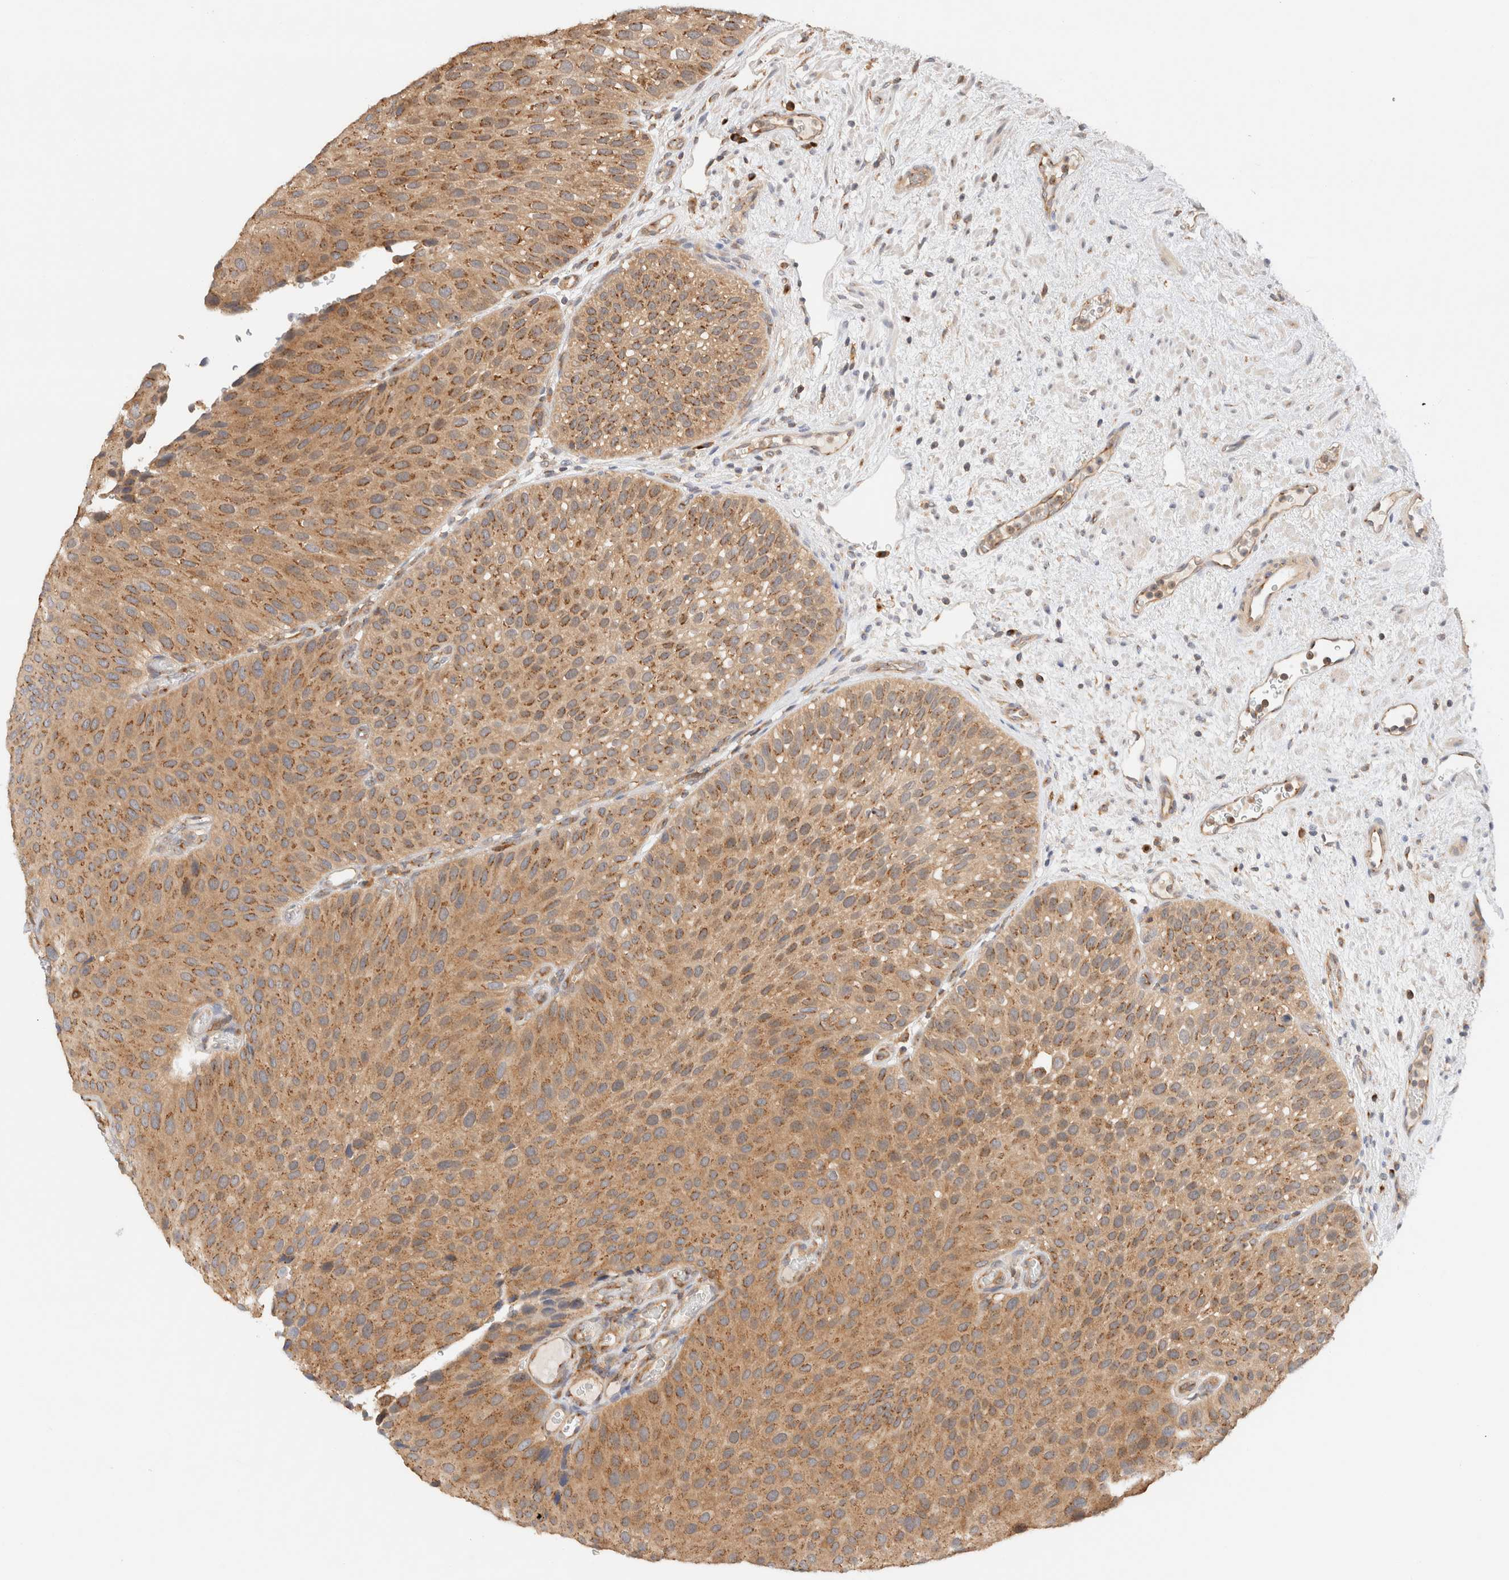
{"staining": {"intensity": "moderate", "quantity": ">75%", "location": "cytoplasmic/membranous"}, "tissue": "urothelial cancer", "cell_type": "Tumor cells", "image_type": "cancer", "snomed": [{"axis": "morphology", "description": "Normal tissue, NOS"}, {"axis": "morphology", "description": "Urothelial carcinoma, Low grade"}, {"axis": "topography", "description": "Urinary bladder"}, {"axis": "topography", "description": "Prostate"}], "caption": "Human low-grade urothelial carcinoma stained with a brown dye displays moderate cytoplasmic/membranous positive expression in approximately >75% of tumor cells.", "gene": "RABEP1", "patient": {"sex": "male", "age": 60}}